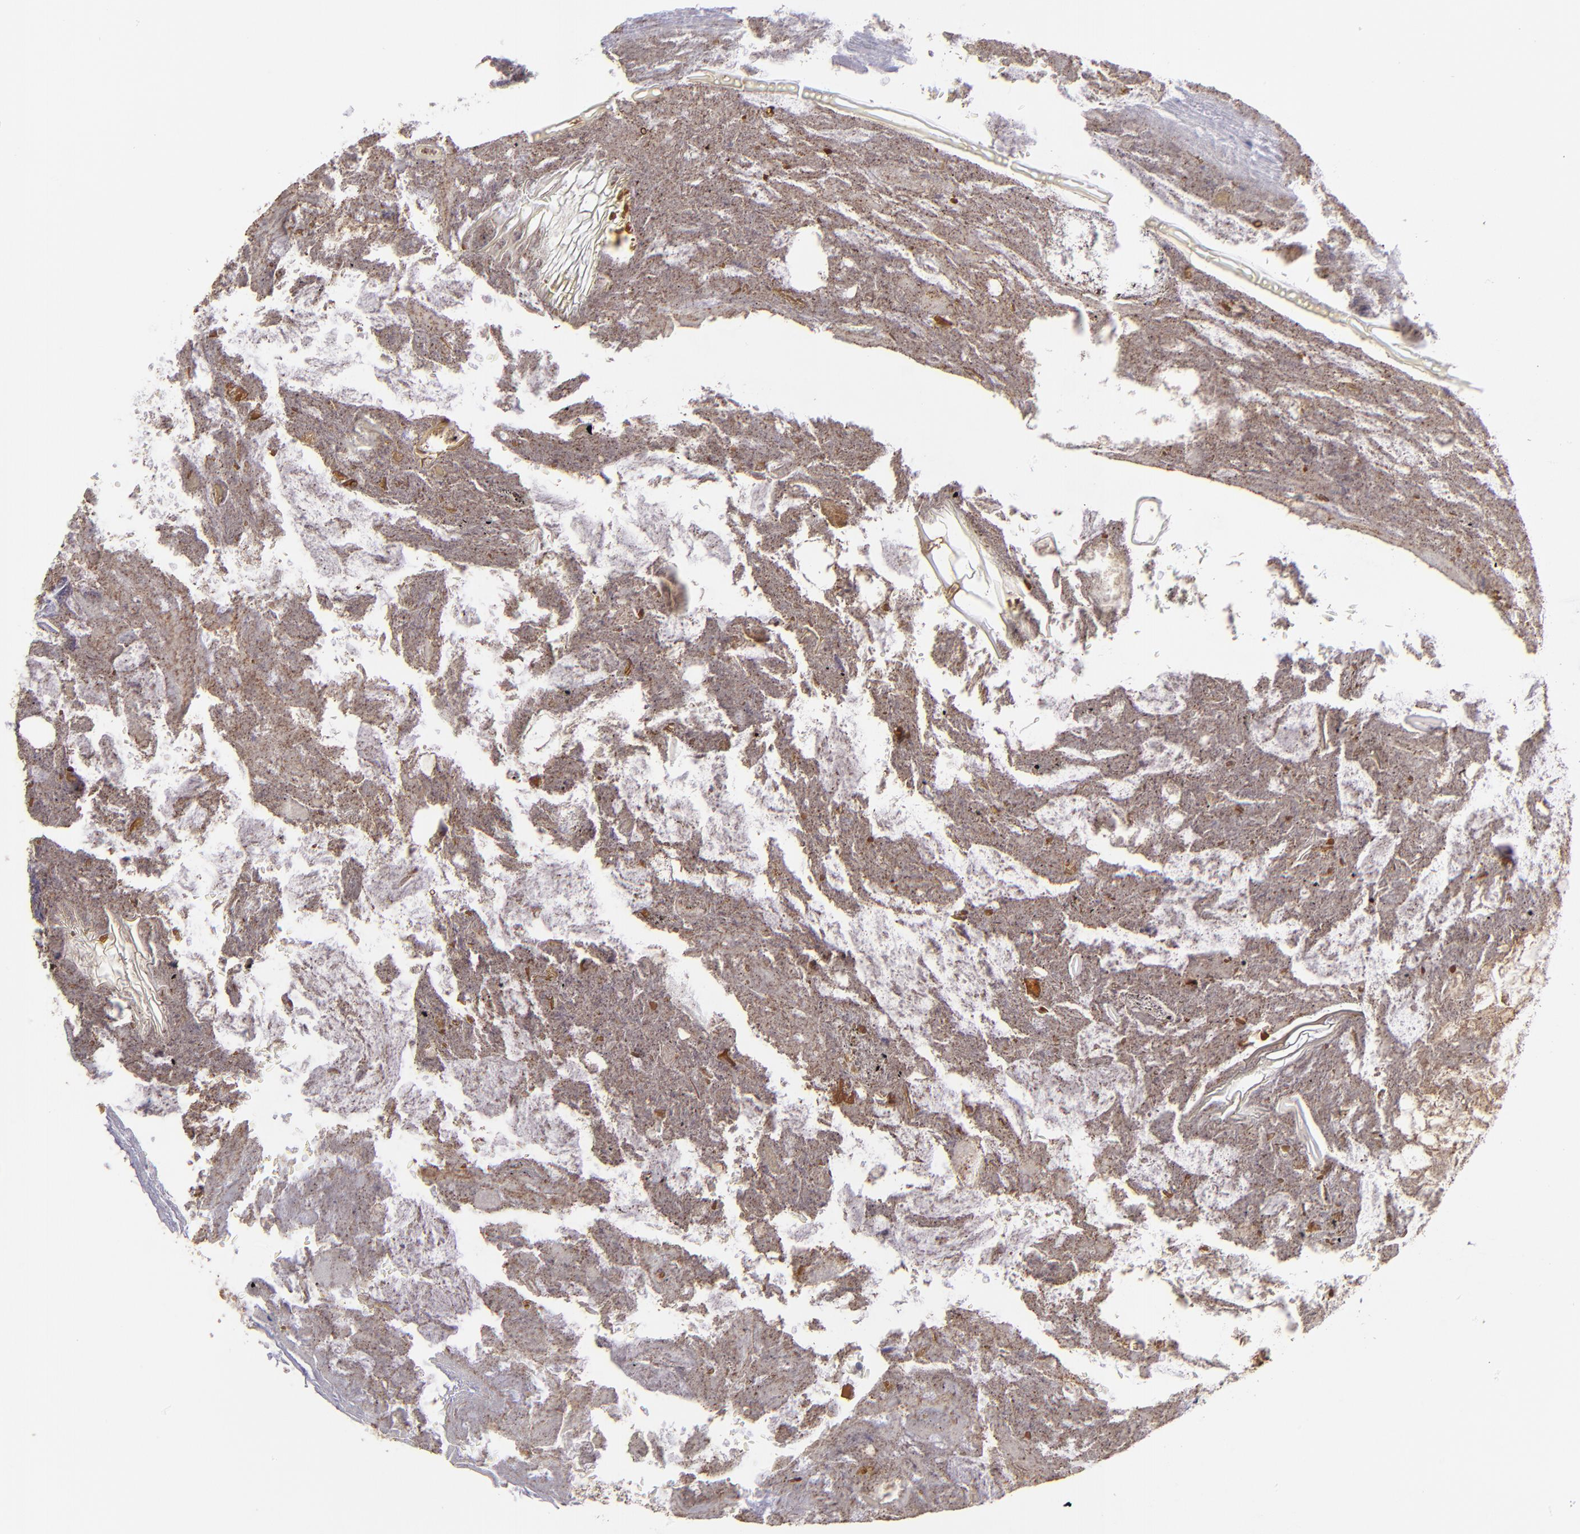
{"staining": {"intensity": "moderate", "quantity": ">75%", "location": "cytoplasmic/membranous"}, "tissue": "appendix", "cell_type": "Glandular cells", "image_type": "normal", "snomed": [{"axis": "morphology", "description": "Normal tissue, NOS"}, {"axis": "topography", "description": "Appendix"}], "caption": "A brown stain highlights moderate cytoplasmic/membranous staining of a protein in glandular cells of normal appendix. (DAB (3,3'-diaminobenzidine) IHC with brightfield microscopy, high magnification).", "gene": "EIF3L", "patient": {"sex": "female", "age": 10}}